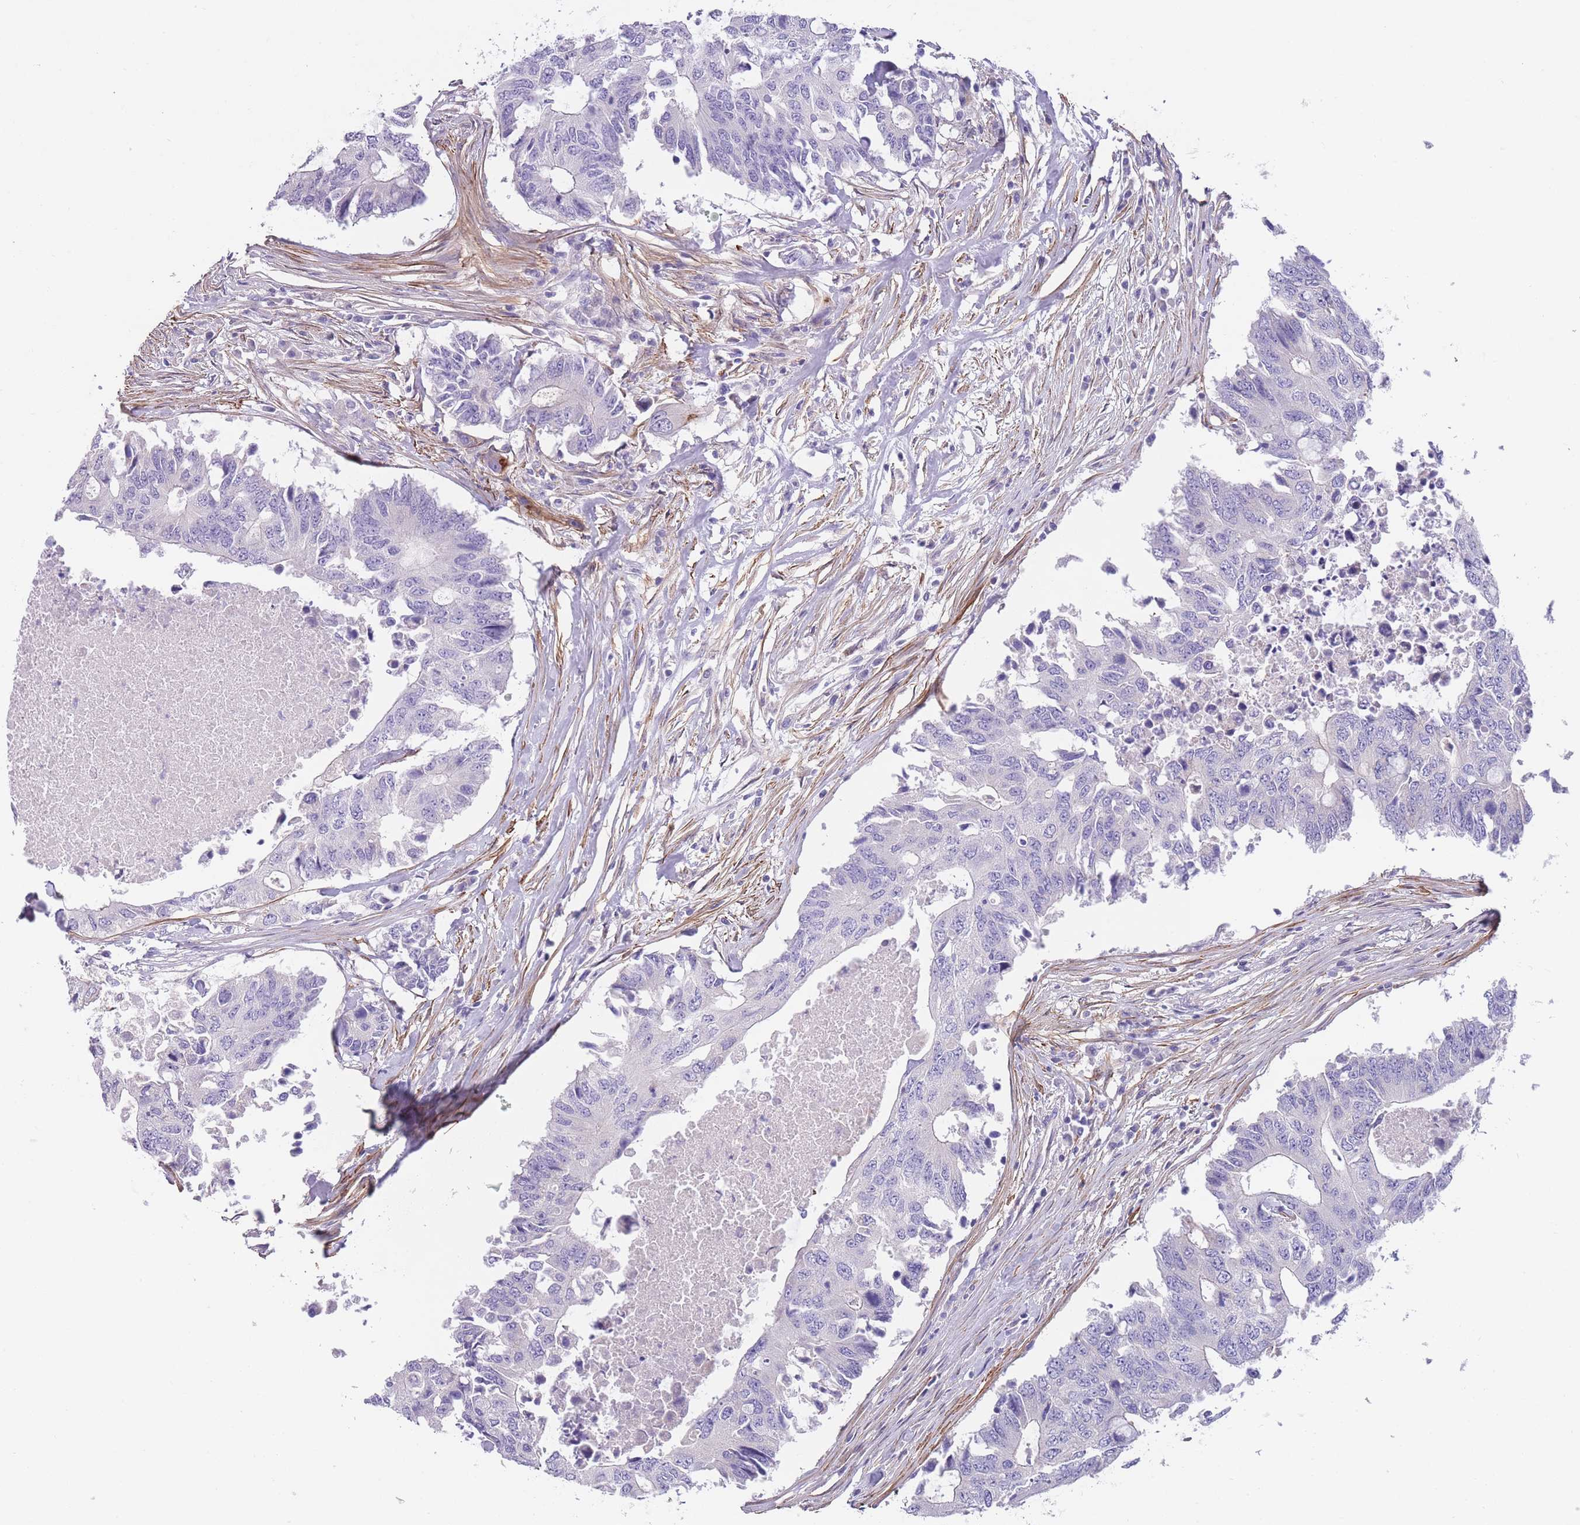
{"staining": {"intensity": "negative", "quantity": "none", "location": "none"}, "tissue": "colorectal cancer", "cell_type": "Tumor cells", "image_type": "cancer", "snomed": [{"axis": "morphology", "description": "Adenocarcinoma, NOS"}, {"axis": "topography", "description": "Colon"}], "caption": "Tumor cells show no significant protein positivity in colorectal adenocarcinoma.", "gene": "FAM124A", "patient": {"sex": "male", "age": 71}}